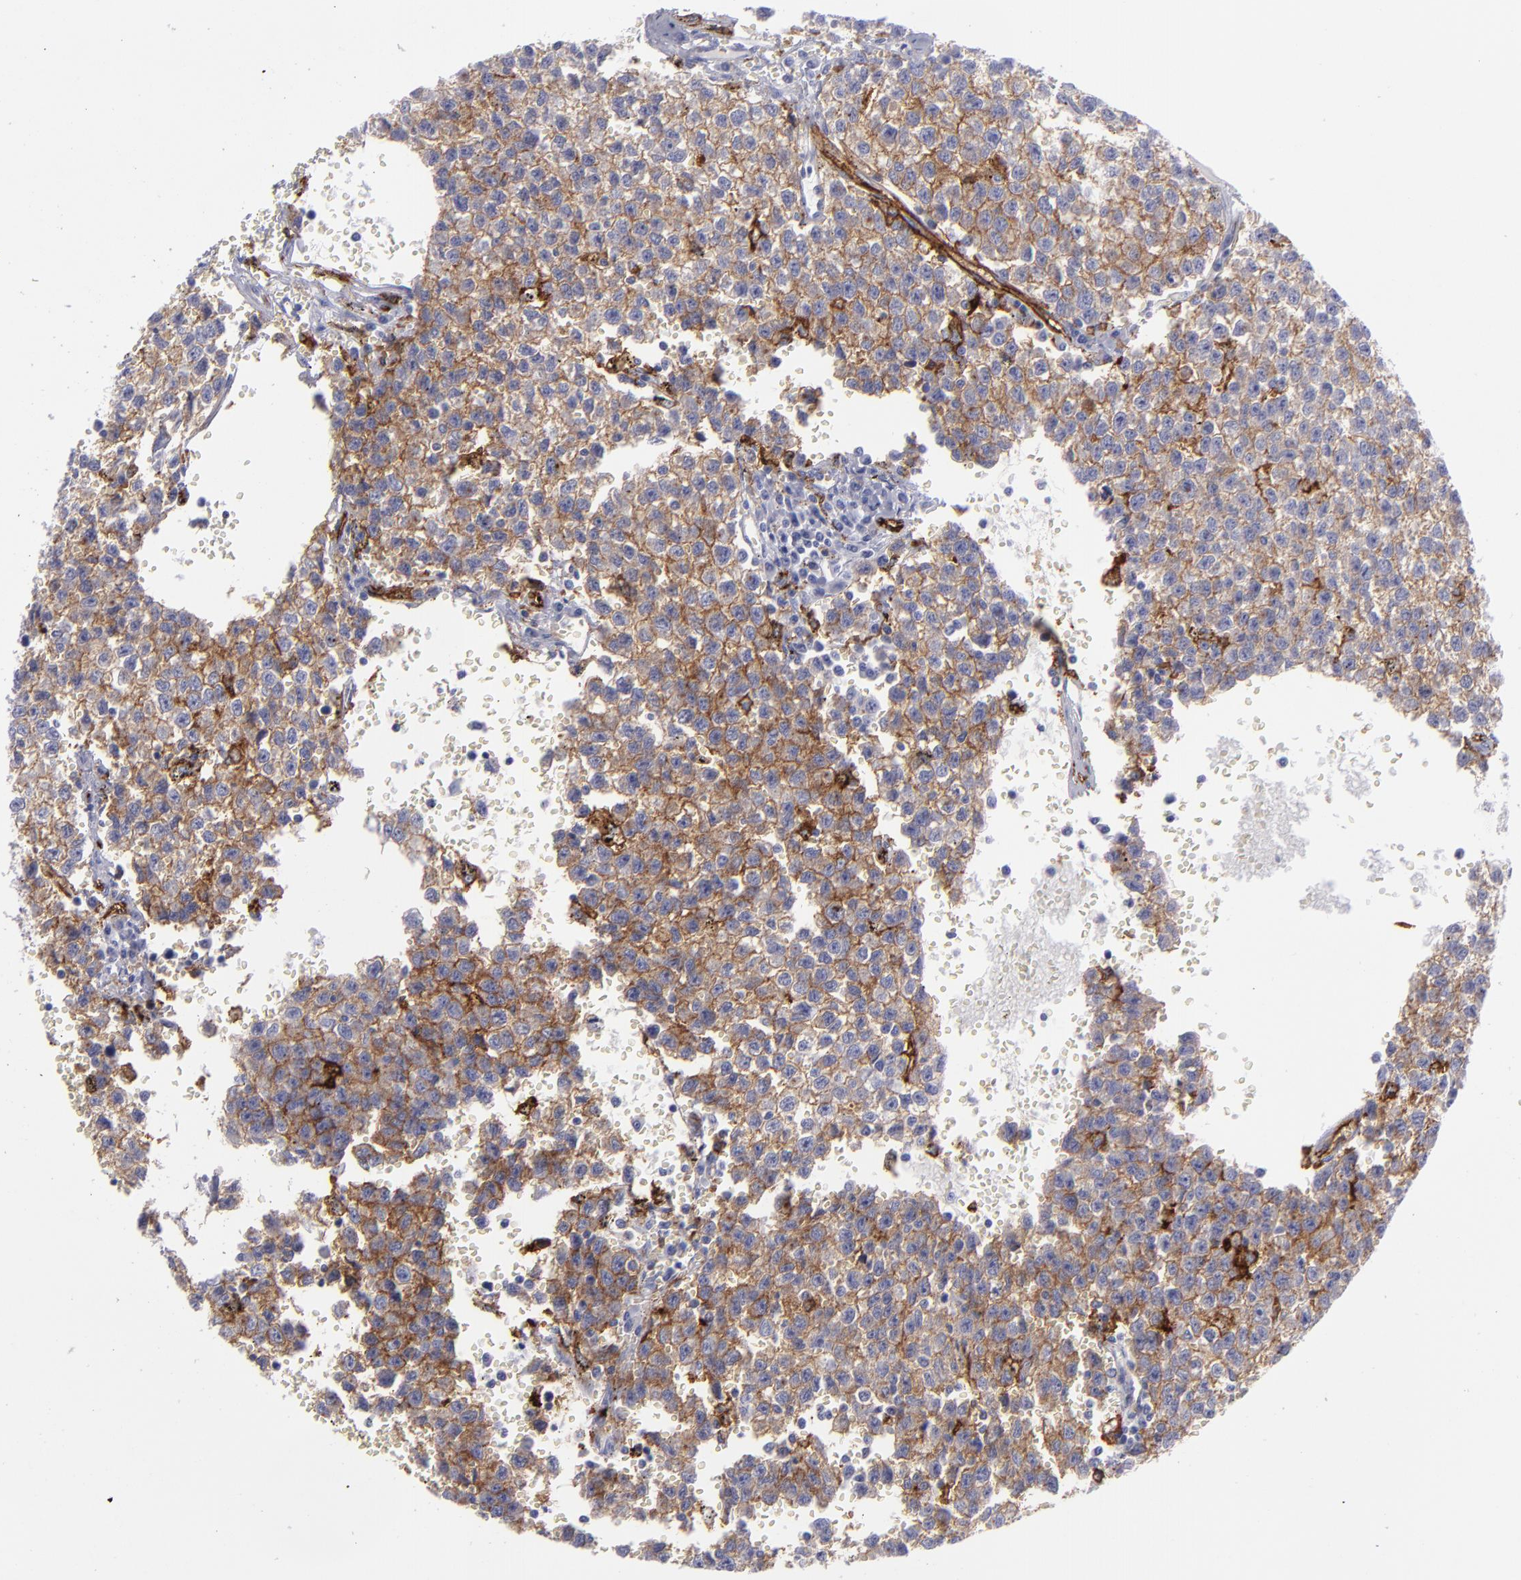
{"staining": {"intensity": "moderate", "quantity": ">75%", "location": "cytoplasmic/membranous"}, "tissue": "testis cancer", "cell_type": "Tumor cells", "image_type": "cancer", "snomed": [{"axis": "morphology", "description": "Seminoma, NOS"}, {"axis": "topography", "description": "Testis"}], "caption": "Immunohistochemical staining of testis seminoma displays moderate cytoplasmic/membranous protein positivity in approximately >75% of tumor cells. The staining is performed using DAB (3,3'-diaminobenzidine) brown chromogen to label protein expression. The nuclei are counter-stained blue using hematoxylin.", "gene": "ACE", "patient": {"sex": "male", "age": 35}}